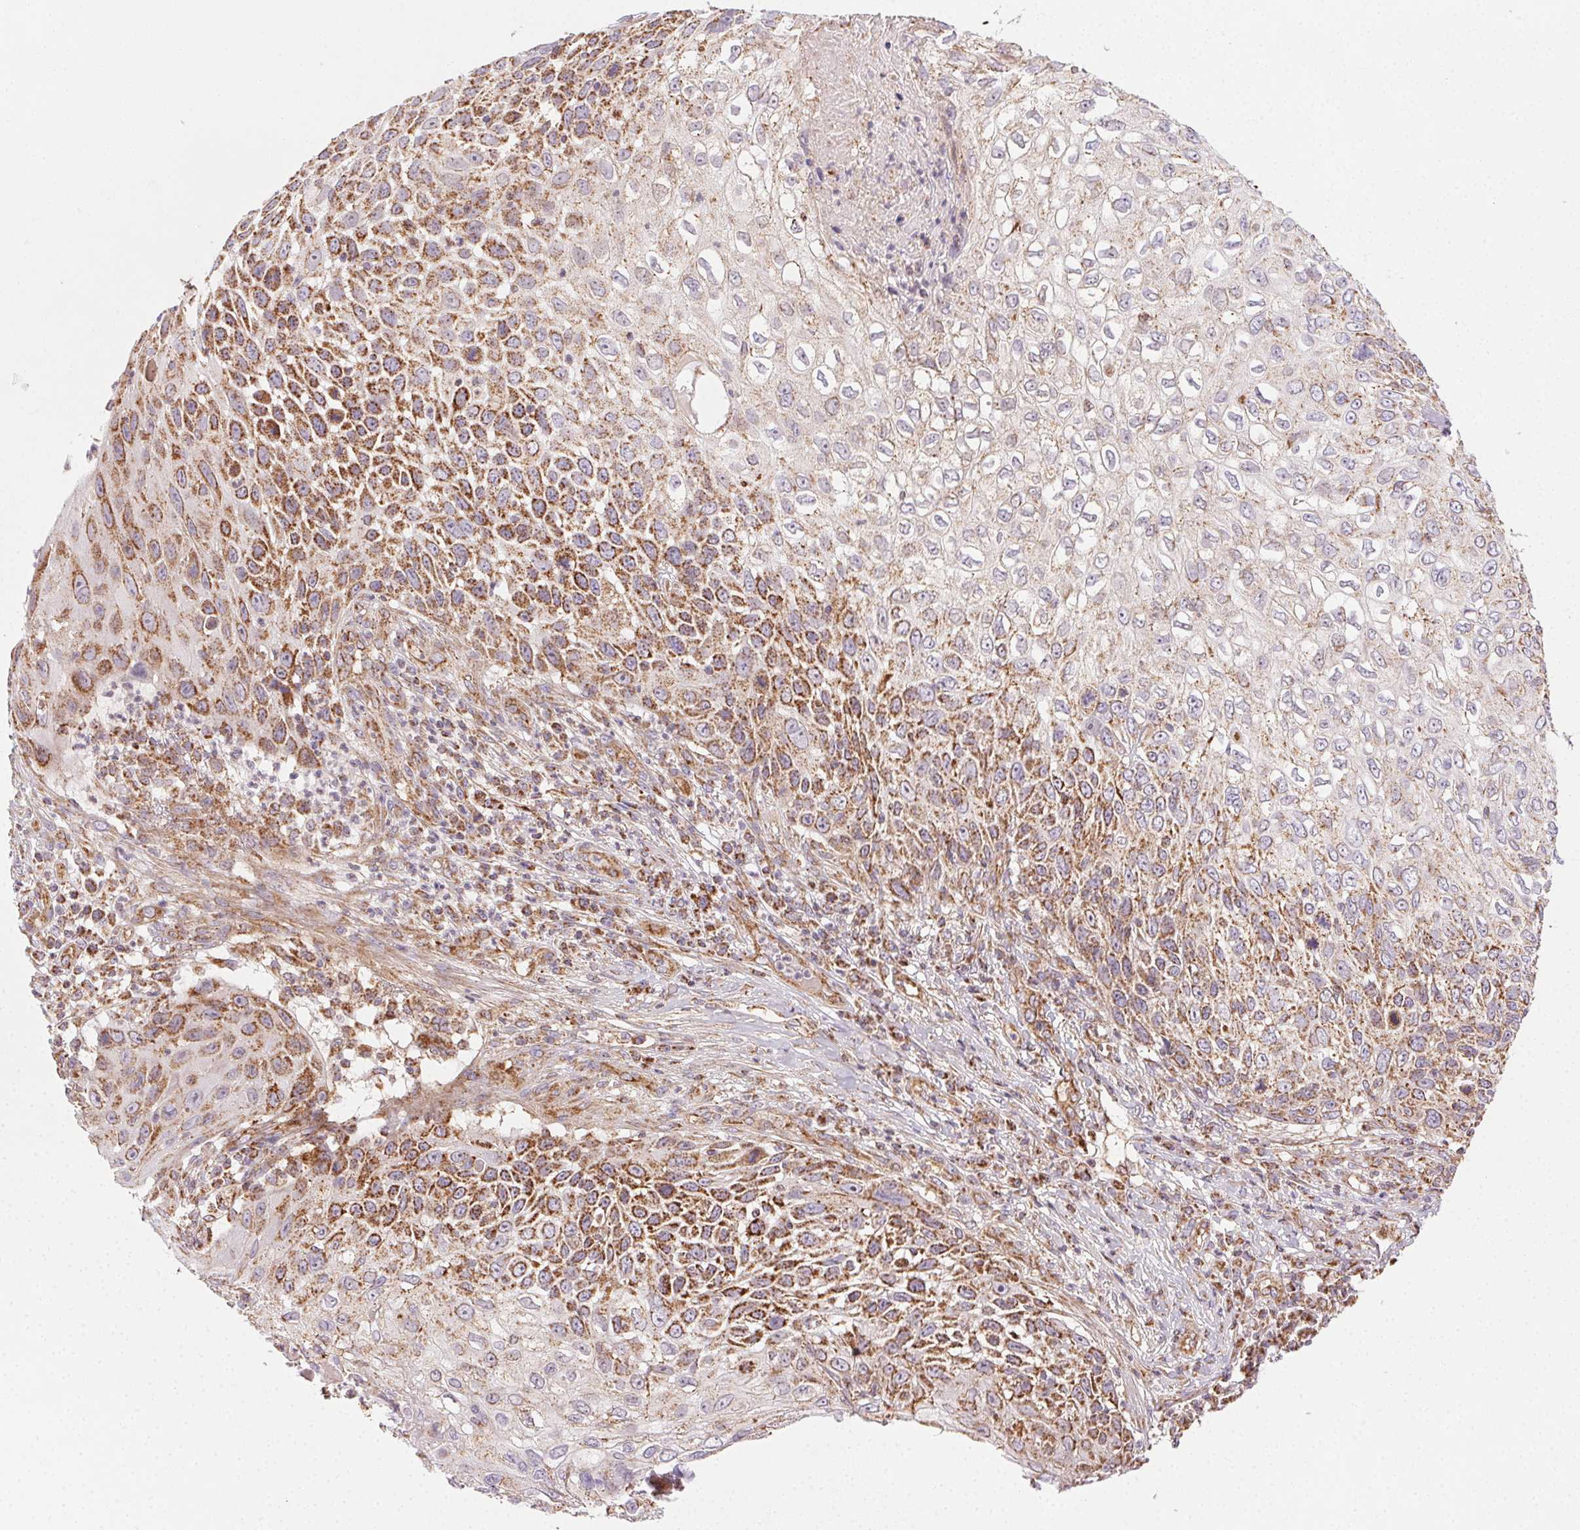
{"staining": {"intensity": "moderate", "quantity": ">75%", "location": "cytoplasmic/membranous"}, "tissue": "skin cancer", "cell_type": "Tumor cells", "image_type": "cancer", "snomed": [{"axis": "morphology", "description": "Squamous cell carcinoma, NOS"}, {"axis": "topography", "description": "Skin"}], "caption": "About >75% of tumor cells in human squamous cell carcinoma (skin) display moderate cytoplasmic/membranous protein staining as visualized by brown immunohistochemical staining.", "gene": "CLPB", "patient": {"sex": "male", "age": 92}}